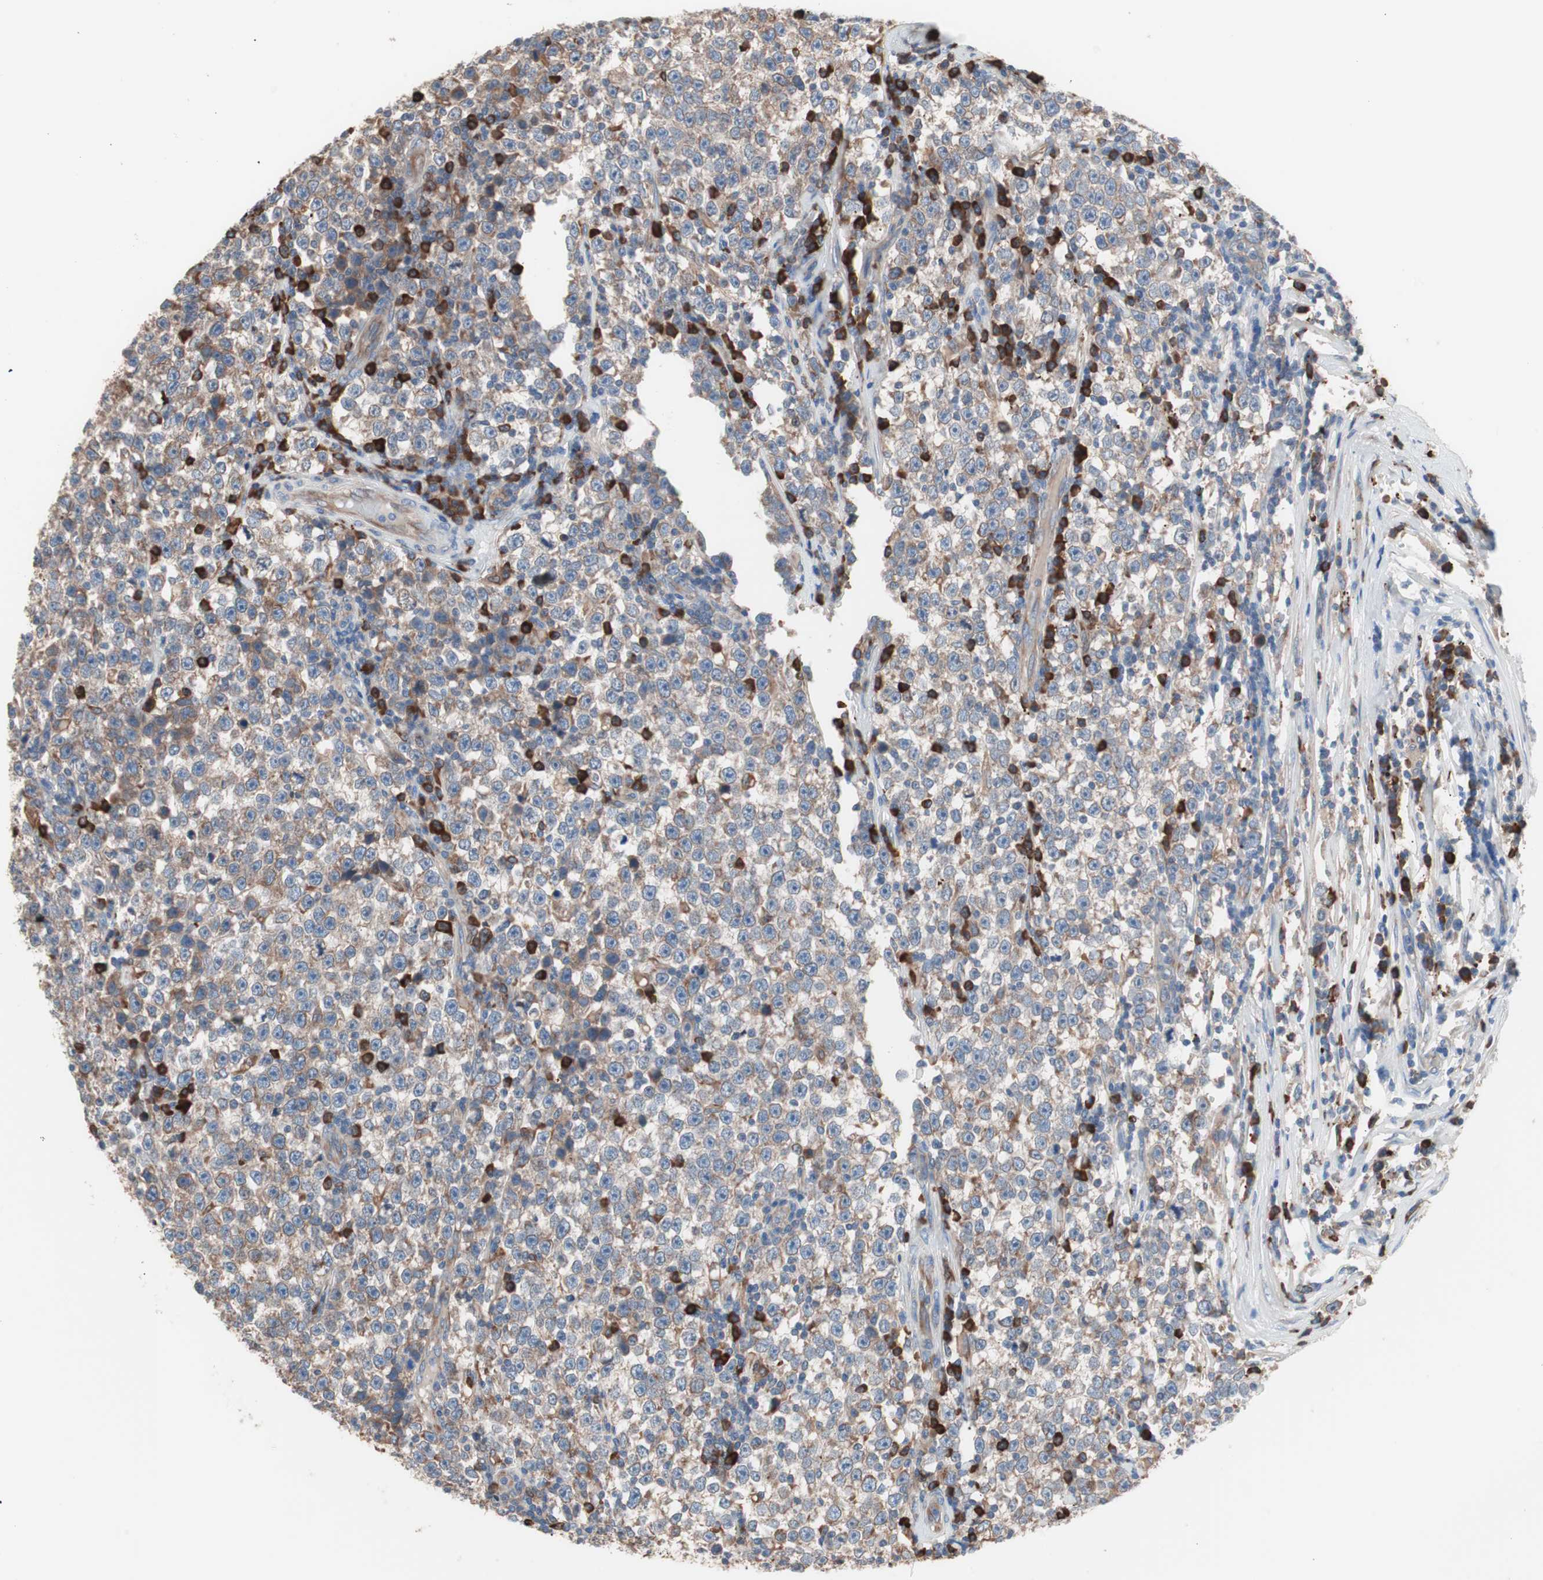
{"staining": {"intensity": "weak", "quantity": ">75%", "location": "cytoplasmic/membranous"}, "tissue": "testis cancer", "cell_type": "Tumor cells", "image_type": "cancer", "snomed": [{"axis": "morphology", "description": "Seminoma, NOS"}, {"axis": "topography", "description": "Testis"}], "caption": "Immunohistochemistry micrograph of neoplastic tissue: human seminoma (testis) stained using immunohistochemistry (IHC) shows low levels of weak protein expression localized specifically in the cytoplasmic/membranous of tumor cells, appearing as a cytoplasmic/membranous brown color.", "gene": "SLC27A4", "patient": {"sex": "male", "age": 43}}